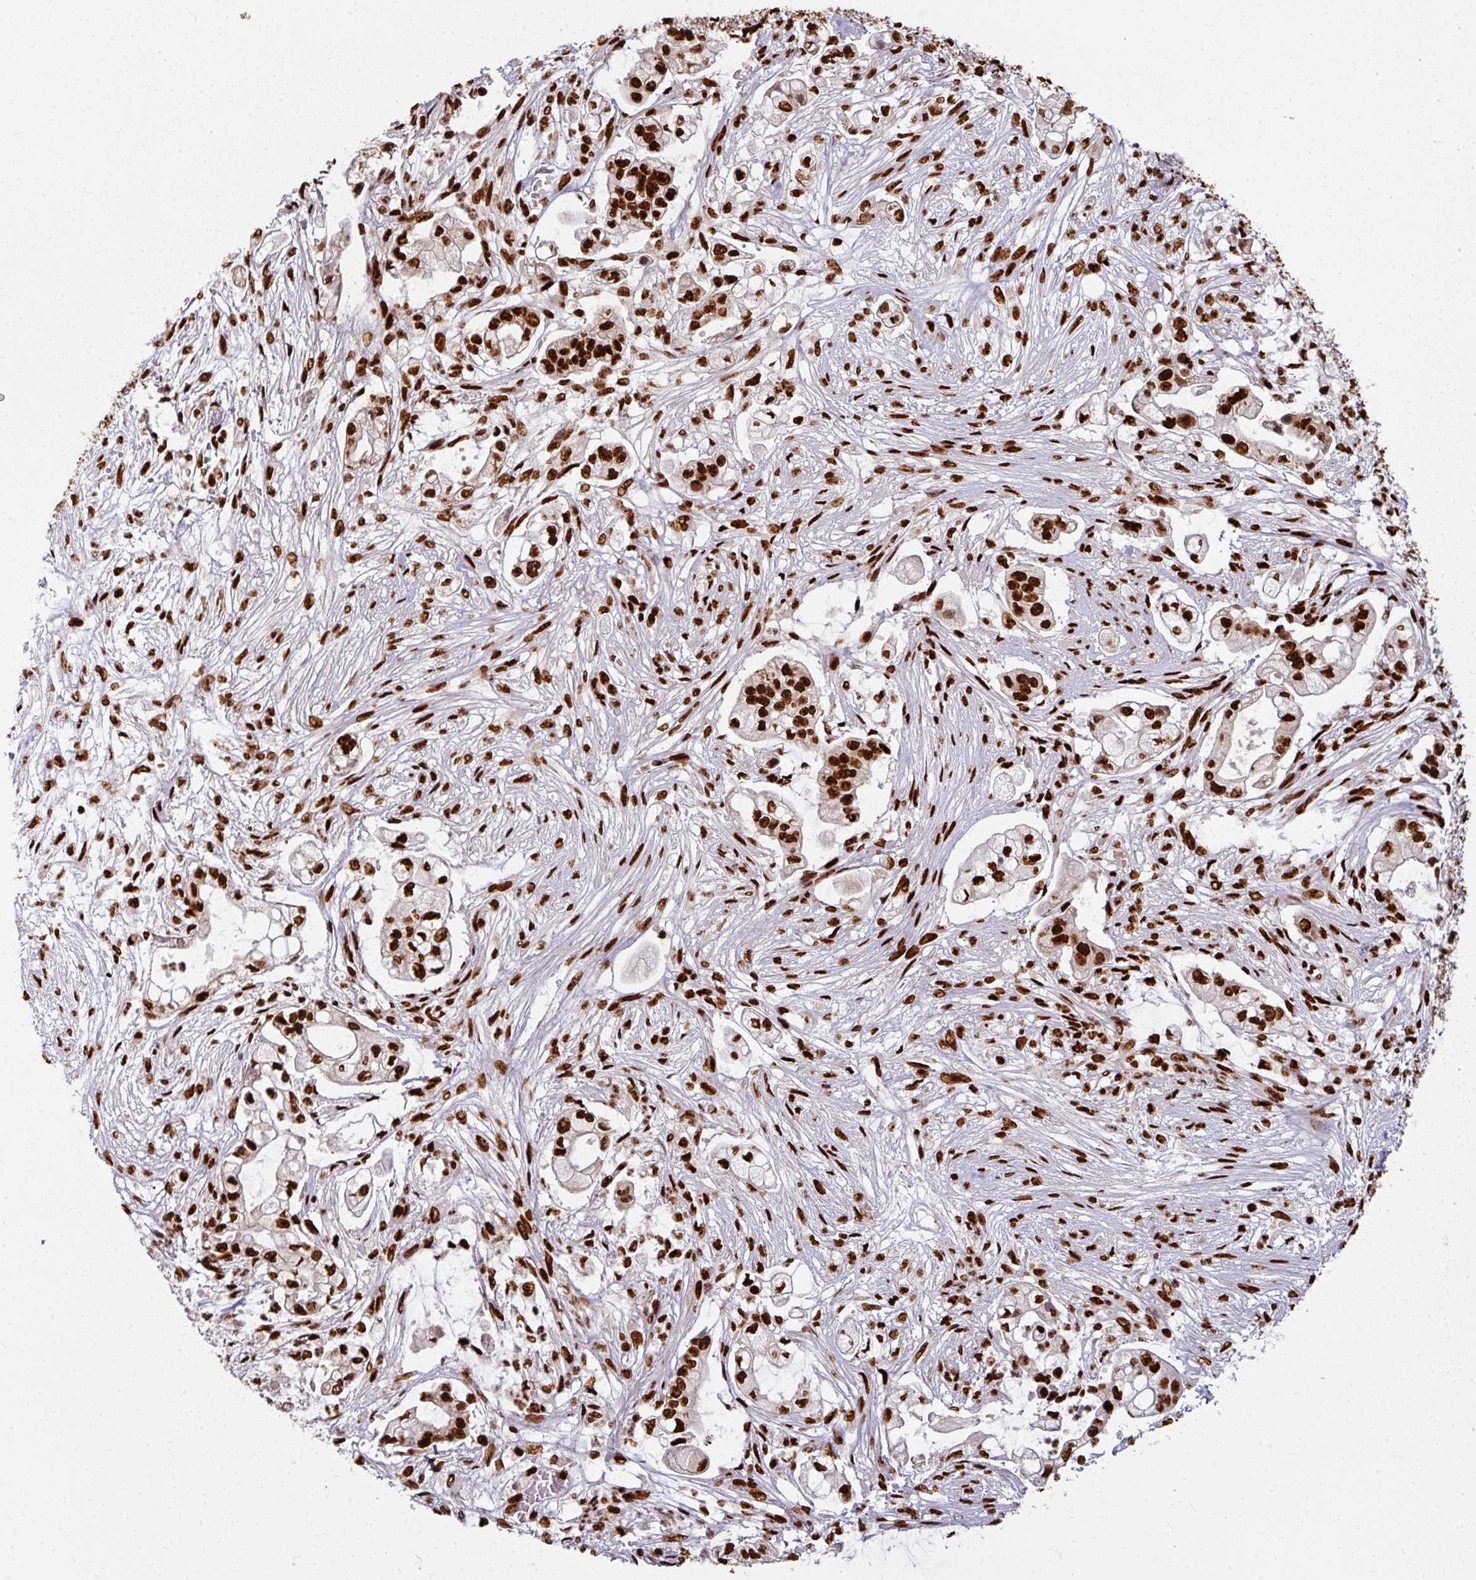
{"staining": {"intensity": "strong", "quantity": ">75%", "location": "nuclear"}, "tissue": "pancreatic cancer", "cell_type": "Tumor cells", "image_type": "cancer", "snomed": [{"axis": "morphology", "description": "Adenocarcinoma, NOS"}, {"axis": "topography", "description": "Pancreas"}], "caption": "DAB immunohistochemical staining of pancreatic adenocarcinoma exhibits strong nuclear protein positivity in approximately >75% of tumor cells.", "gene": "SIK3", "patient": {"sex": "female", "age": 69}}